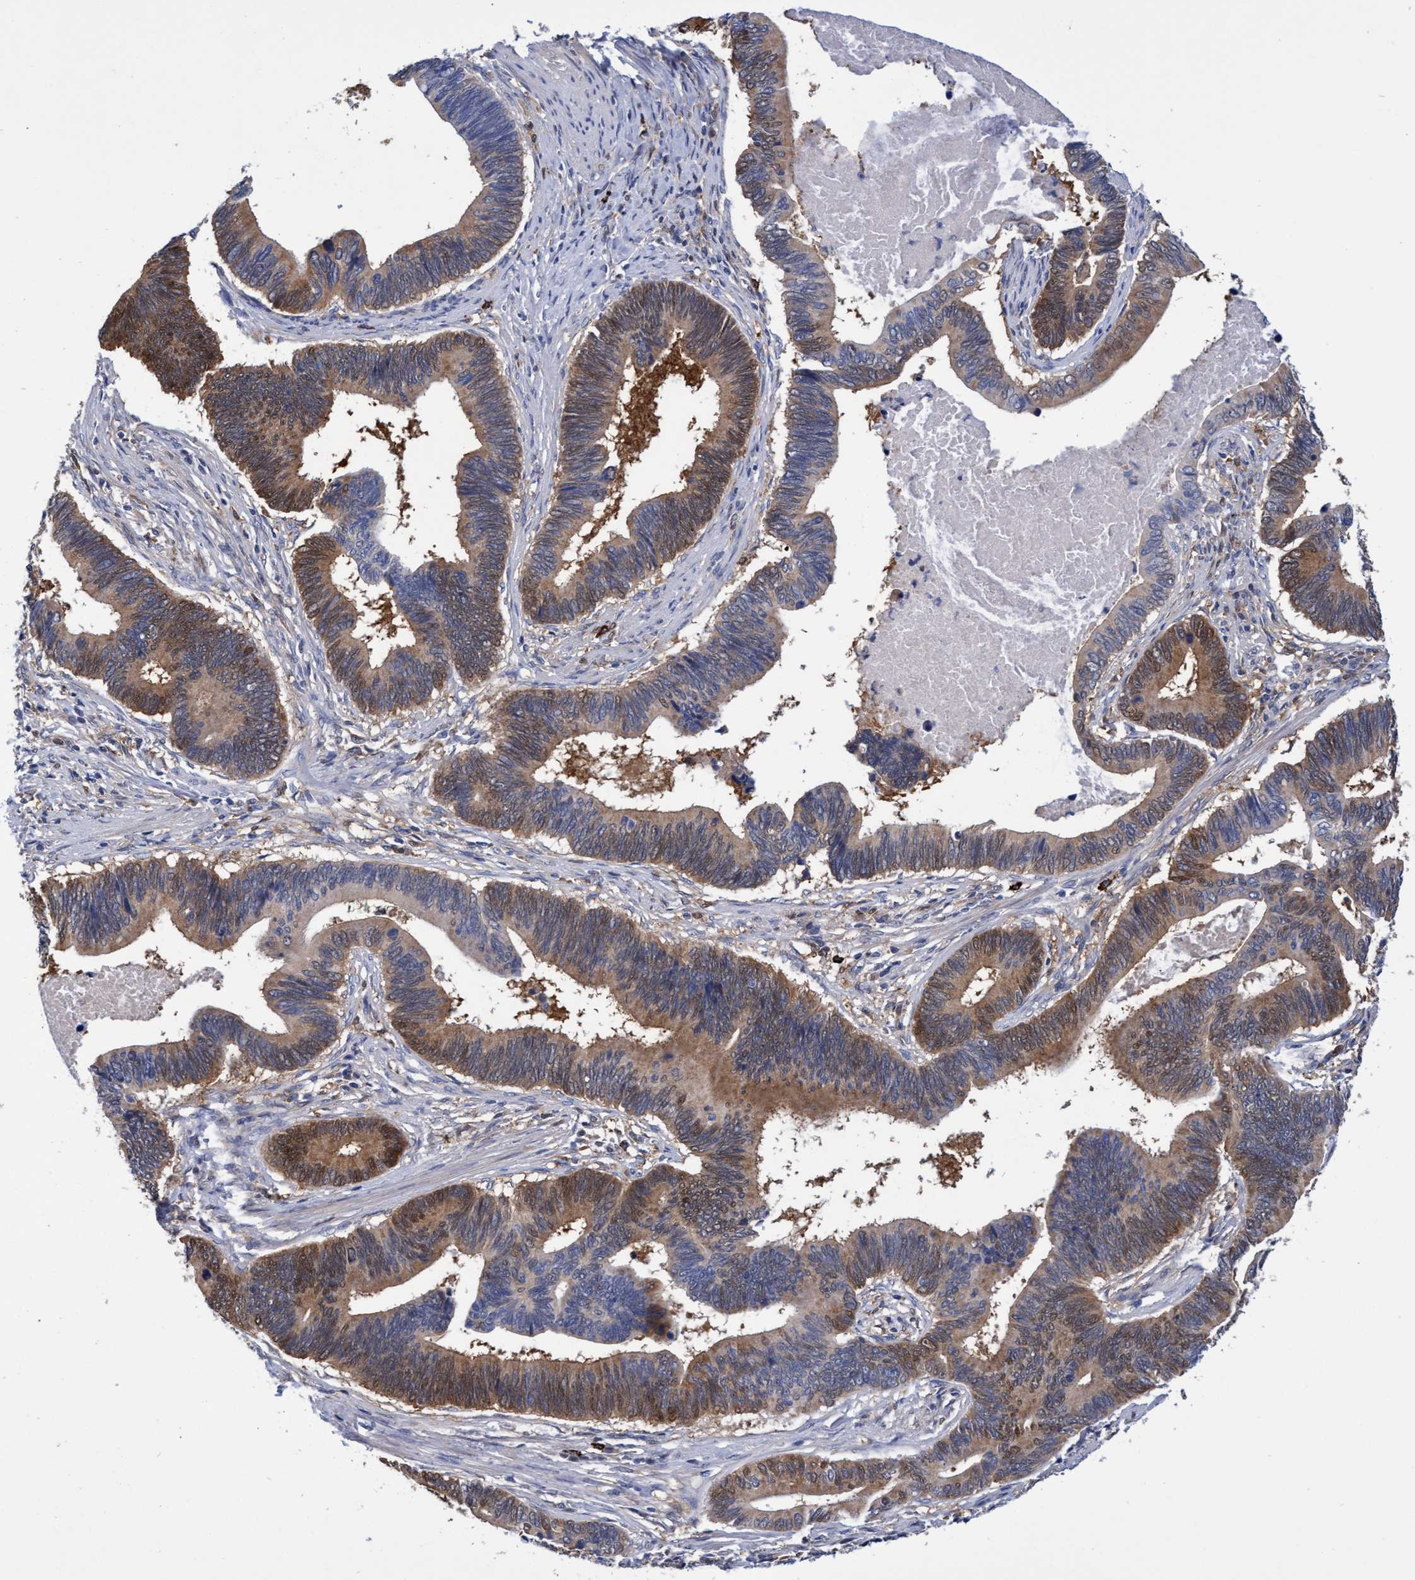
{"staining": {"intensity": "moderate", "quantity": ">75%", "location": "cytoplasmic/membranous"}, "tissue": "pancreatic cancer", "cell_type": "Tumor cells", "image_type": "cancer", "snomed": [{"axis": "morphology", "description": "Adenocarcinoma, NOS"}, {"axis": "topography", "description": "Pancreas"}], "caption": "Immunohistochemistry (DAB (3,3'-diaminobenzidine)) staining of human pancreatic cancer exhibits moderate cytoplasmic/membranous protein positivity in approximately >75% of tumor cells. Nuclei are stained in blue.", "gene": "PNPO", "patient": {"sex": "female", "age": 70}}